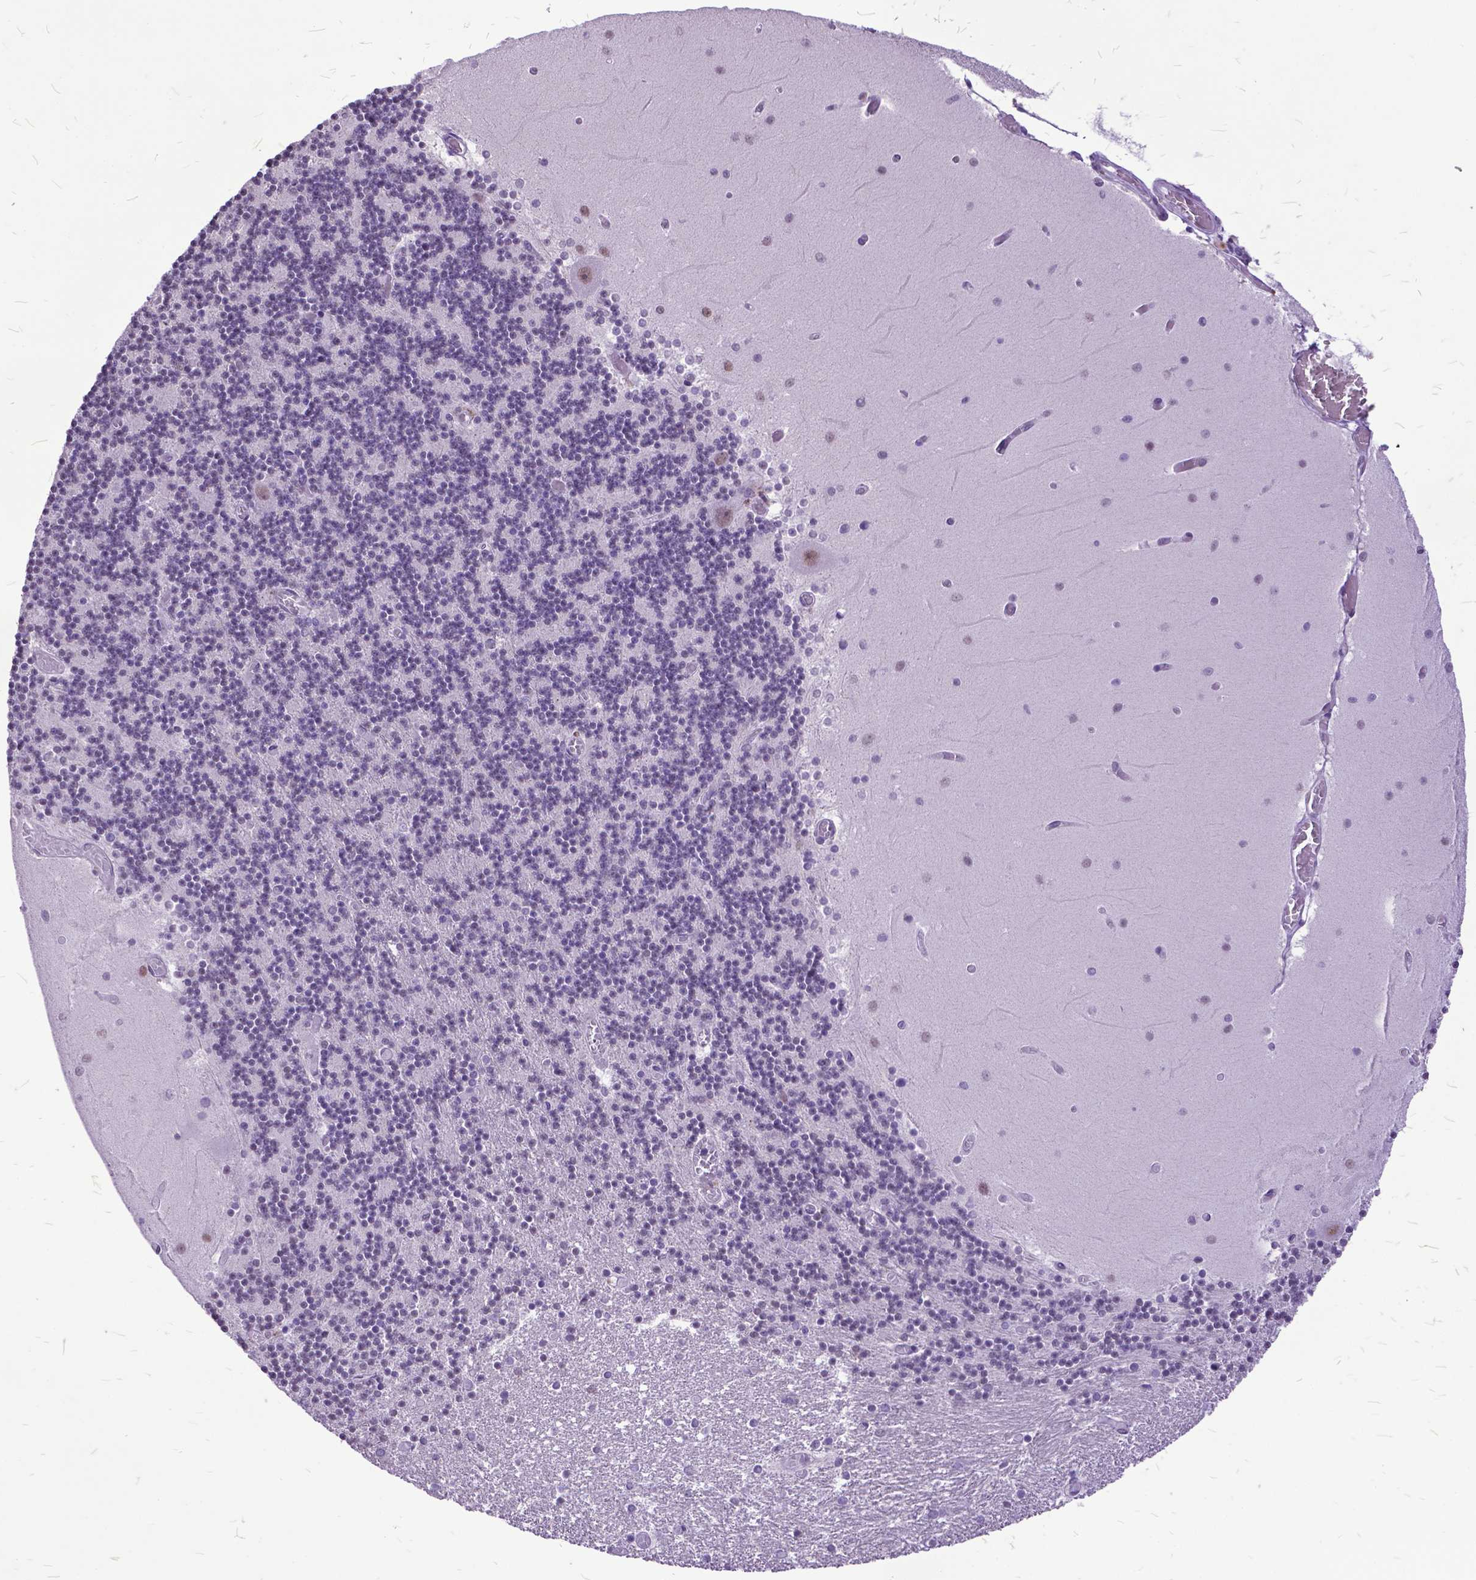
{"staining": {"intensity": "negative", "quantity": "none", "location": "none"}, "tissue": "cerebellum", "cell_type": "Cells in granular layer", "image_type": "normal", "snomed": [{"axis": "morphology", "description": "Normal tissue, NOS"}, {"axis": "topography", "description": "Cerebellum"}], "caption": "Human cerebellum stained for a protein using immunohistochemistry (IHC) shows no positivity in cells in granular layer.", "gene": "MARCHF10", "patient": {"sex": "female", "age": 28}}